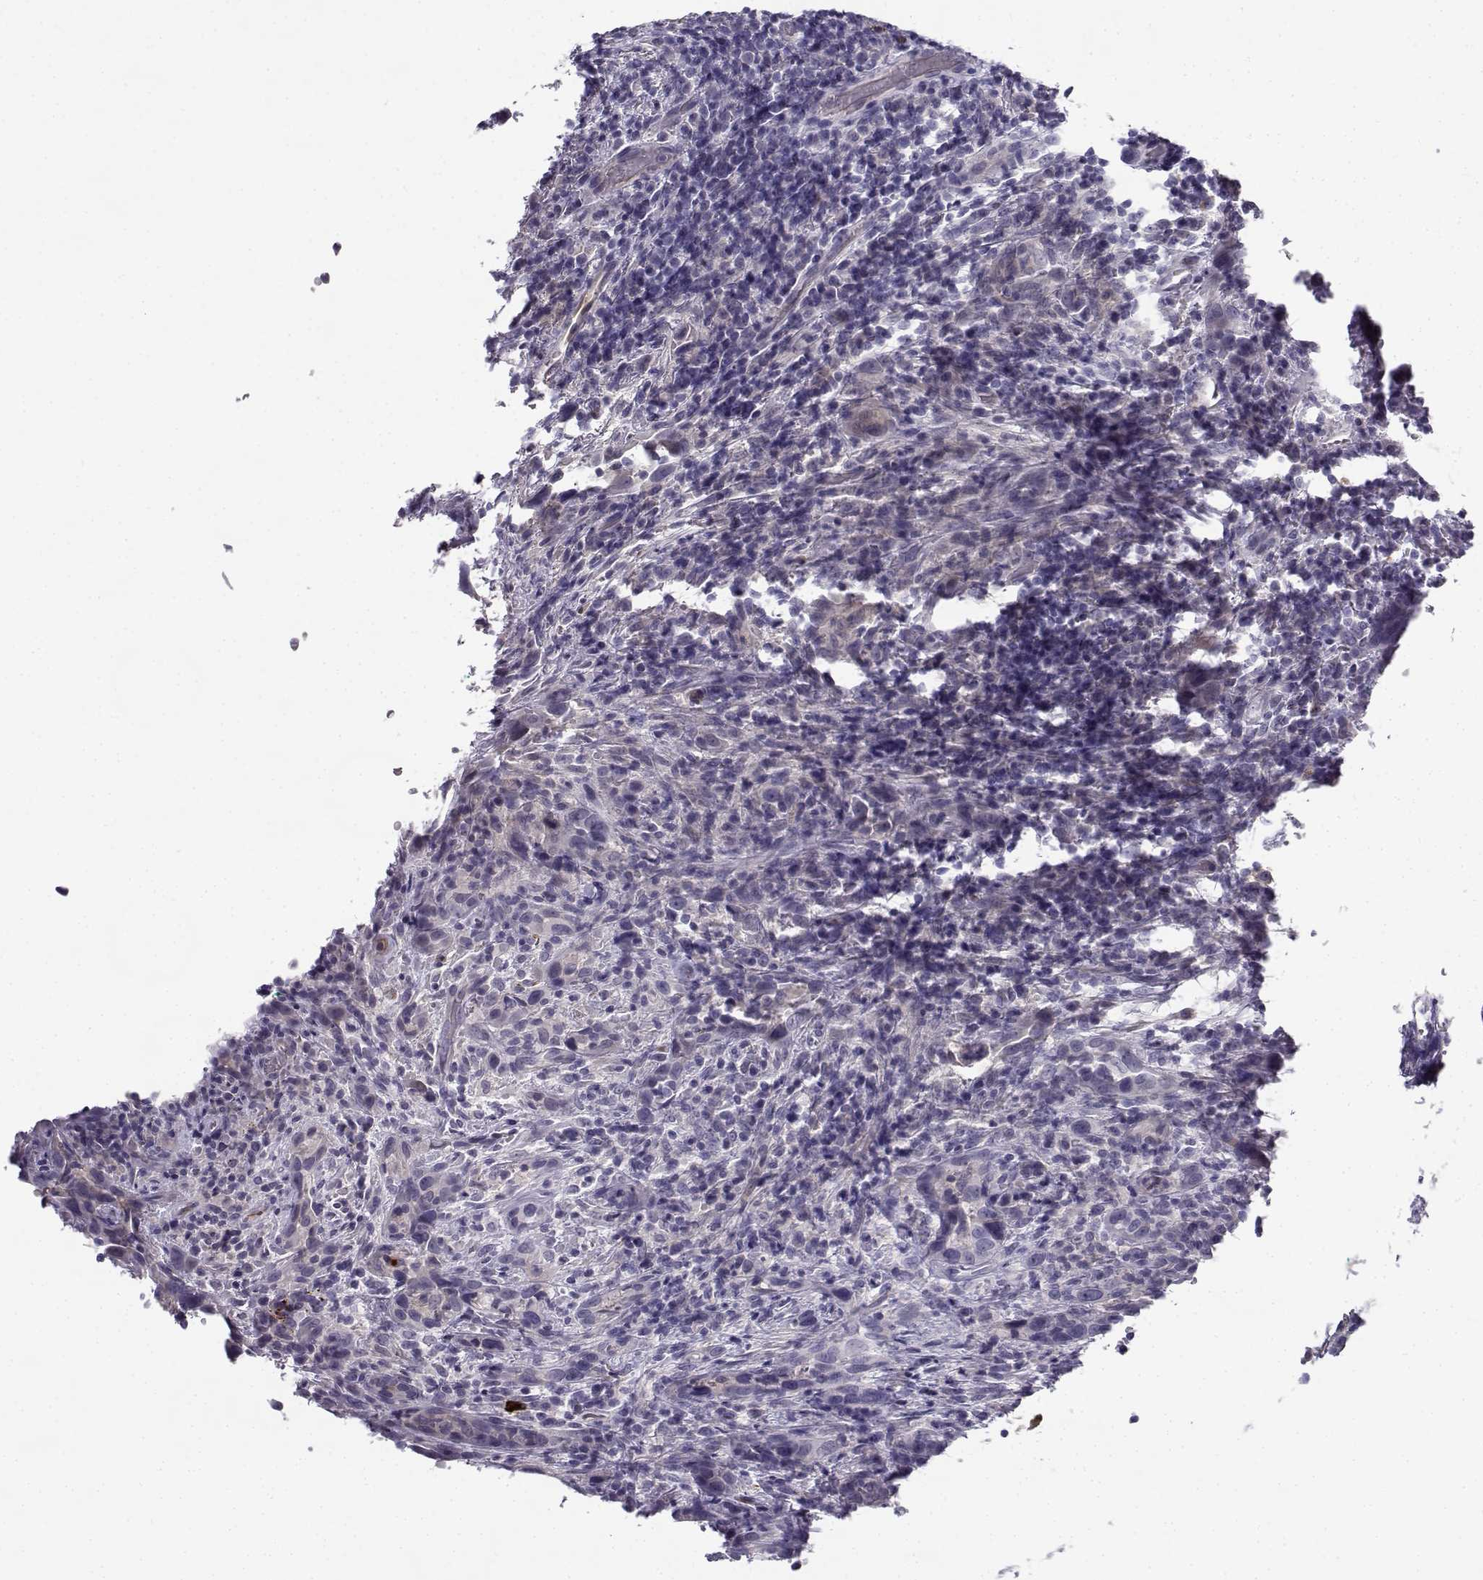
{"staining": {"intensity": "negative", "quantity": "none", "location": "none"}, "tissue": "urothelial cancer", "cell_type": "Tumor cells", "image_type": "cancer", "snomed": [{"axis": "morphology", "description": "Urothelial carcinoma, NOS"}, {"axis": "morphology", "description": "Urothelial carcinoma, High grade"}, {"axis": "topography", "description": "Urinary bladder"}], "caption": "Protein analysis of high-grade urothelial carcinoma shows no significant positivity in tumor cells.", "gene": "CREB3L3", "patient": {"sex": "female", "age": 64}}